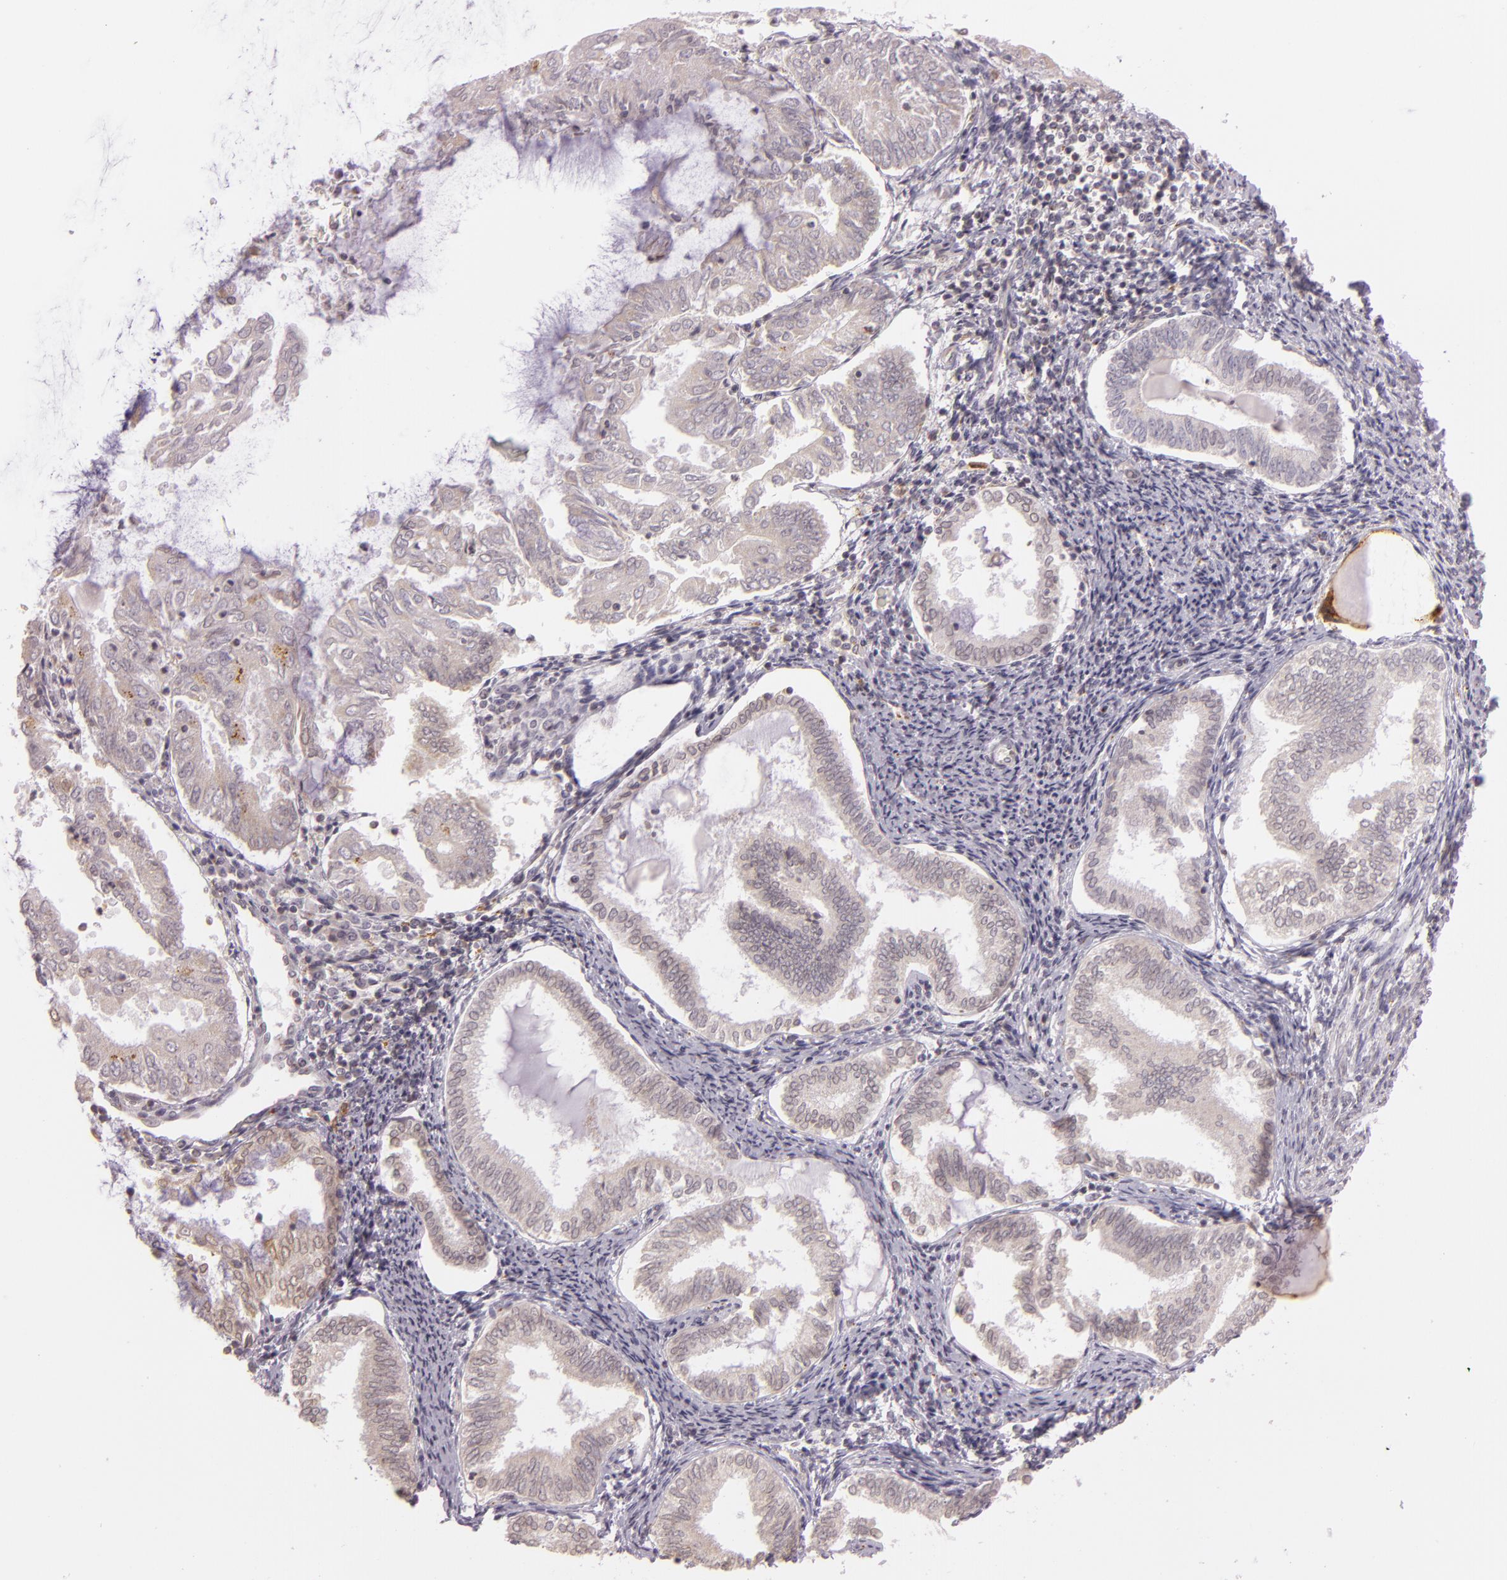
{"staining": {"intensity": "moderate", "quantity": ">75%", "location": "cytoplasmic/membranous"}, "tissue": "endometrial cancer", "cell_type": "Tumor cells", "image_type": "cancer", "snomed": [{"axis": "morphology", "description": "Adenocarcinoma, NOS"}, {"axis": "topography", "description": "Endometrium"}], "caption": "The image shows a brown stain indicating the presence of a protein in the cytoplasmic/membranous of tumor cells in endometrial cancer (adenocarcinoma).", "gene": "LGMN", "patient": {"sex": "female", "age": 79}}